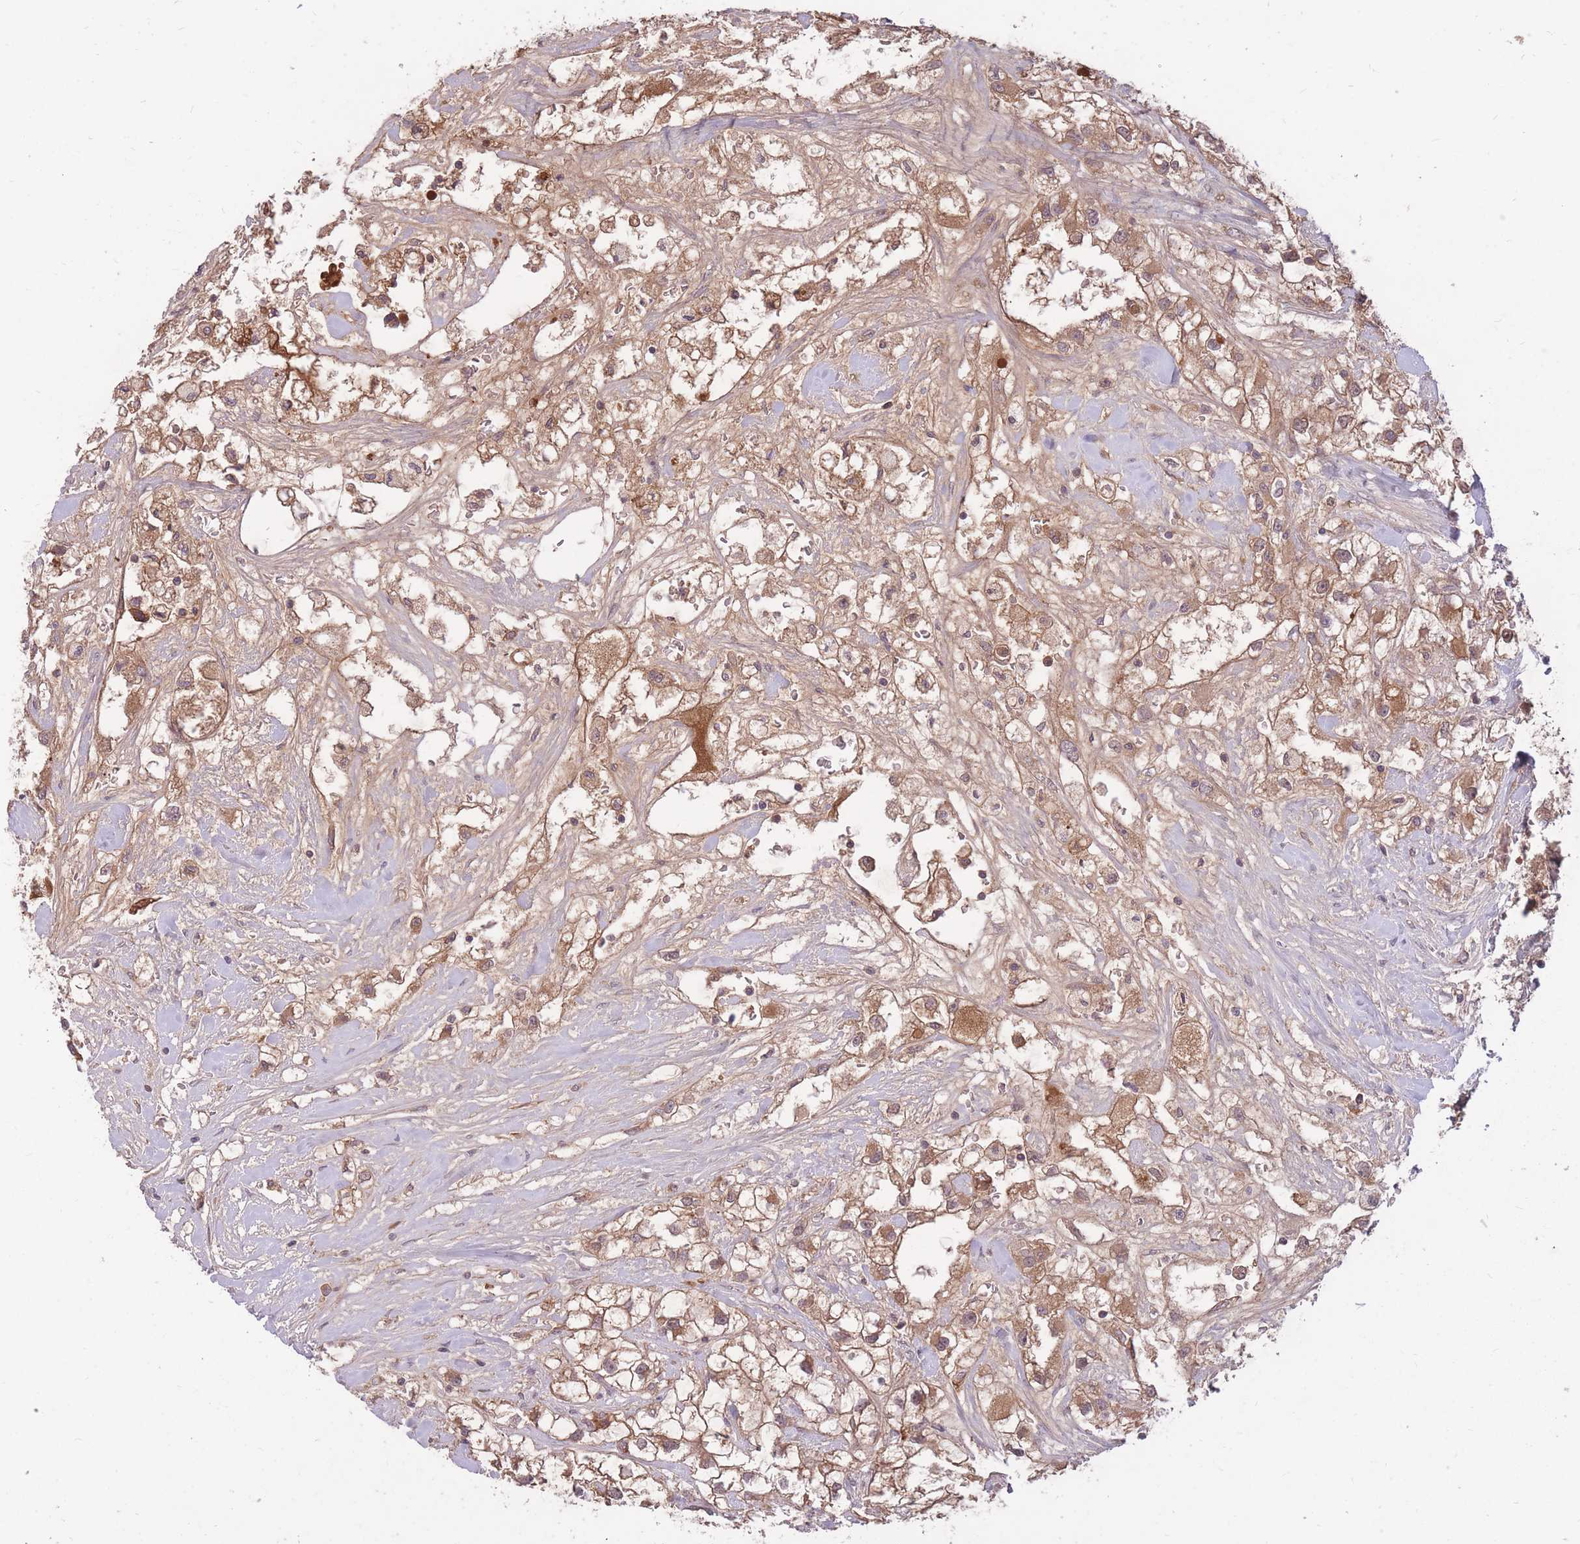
{"staining": {"intensity": "moderate", "quantity": ">75%", "location": "cytoplasmic/membranous"}, "tissue": "renal cancer", "cell_type": "Tumor cells", "image_type": "cancer", "snomed": [{"axis": "morphology", "description": "Adenocarcinoma, NOS"}, {"axis": "topography", "description": "Kidney"}], "caption": "Human renal adenocarcinoma stained with a brown dye demonstrates moderate cytoplasmic/membranous positive staining in about >75% of tumor cells.", "gene": "IGF2BP2", "patient": {"sex": "male", "age": 59}}